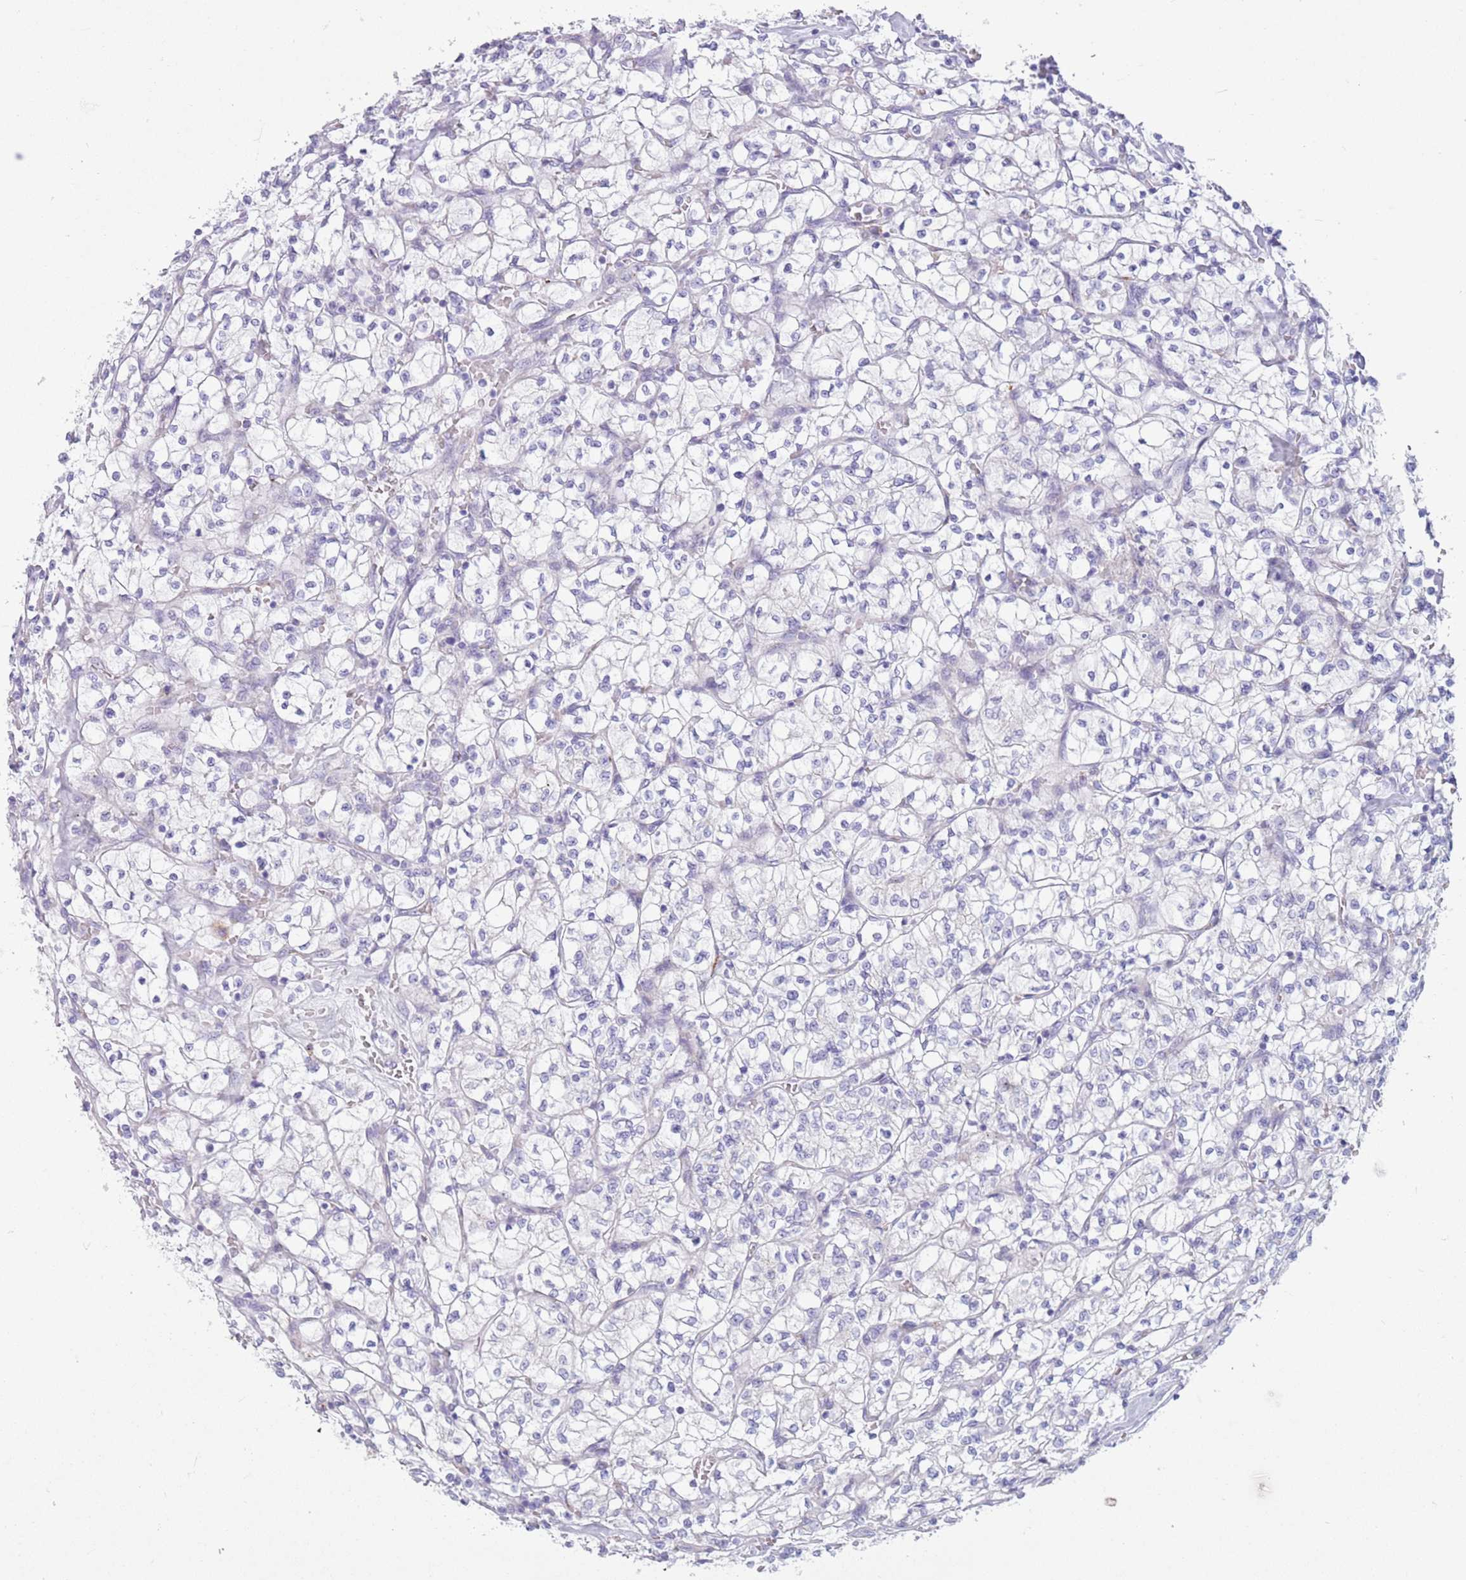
{"staining": {"intensity": "negative", "quantity": "none", "location": "none"}, "tissue": "renal cancer", "cell_type": "Tumor cells", "image_type": "cancer", "snomed": [{"axis": "morphology", "description": "Adenocarcinoma, NOS"}, {"axis": "topography", "description": "Kidney"}], "caption": "Immunohistochemical staining of adenocarcinoma (renal) demonstrates no significant expression in tumor cells. (DAB immunohistochemistry (IHC) visualized using brightfield microscopy, high magnification).", "gene": "SNX6", "patient": {"sex": "female", "age": 64}}